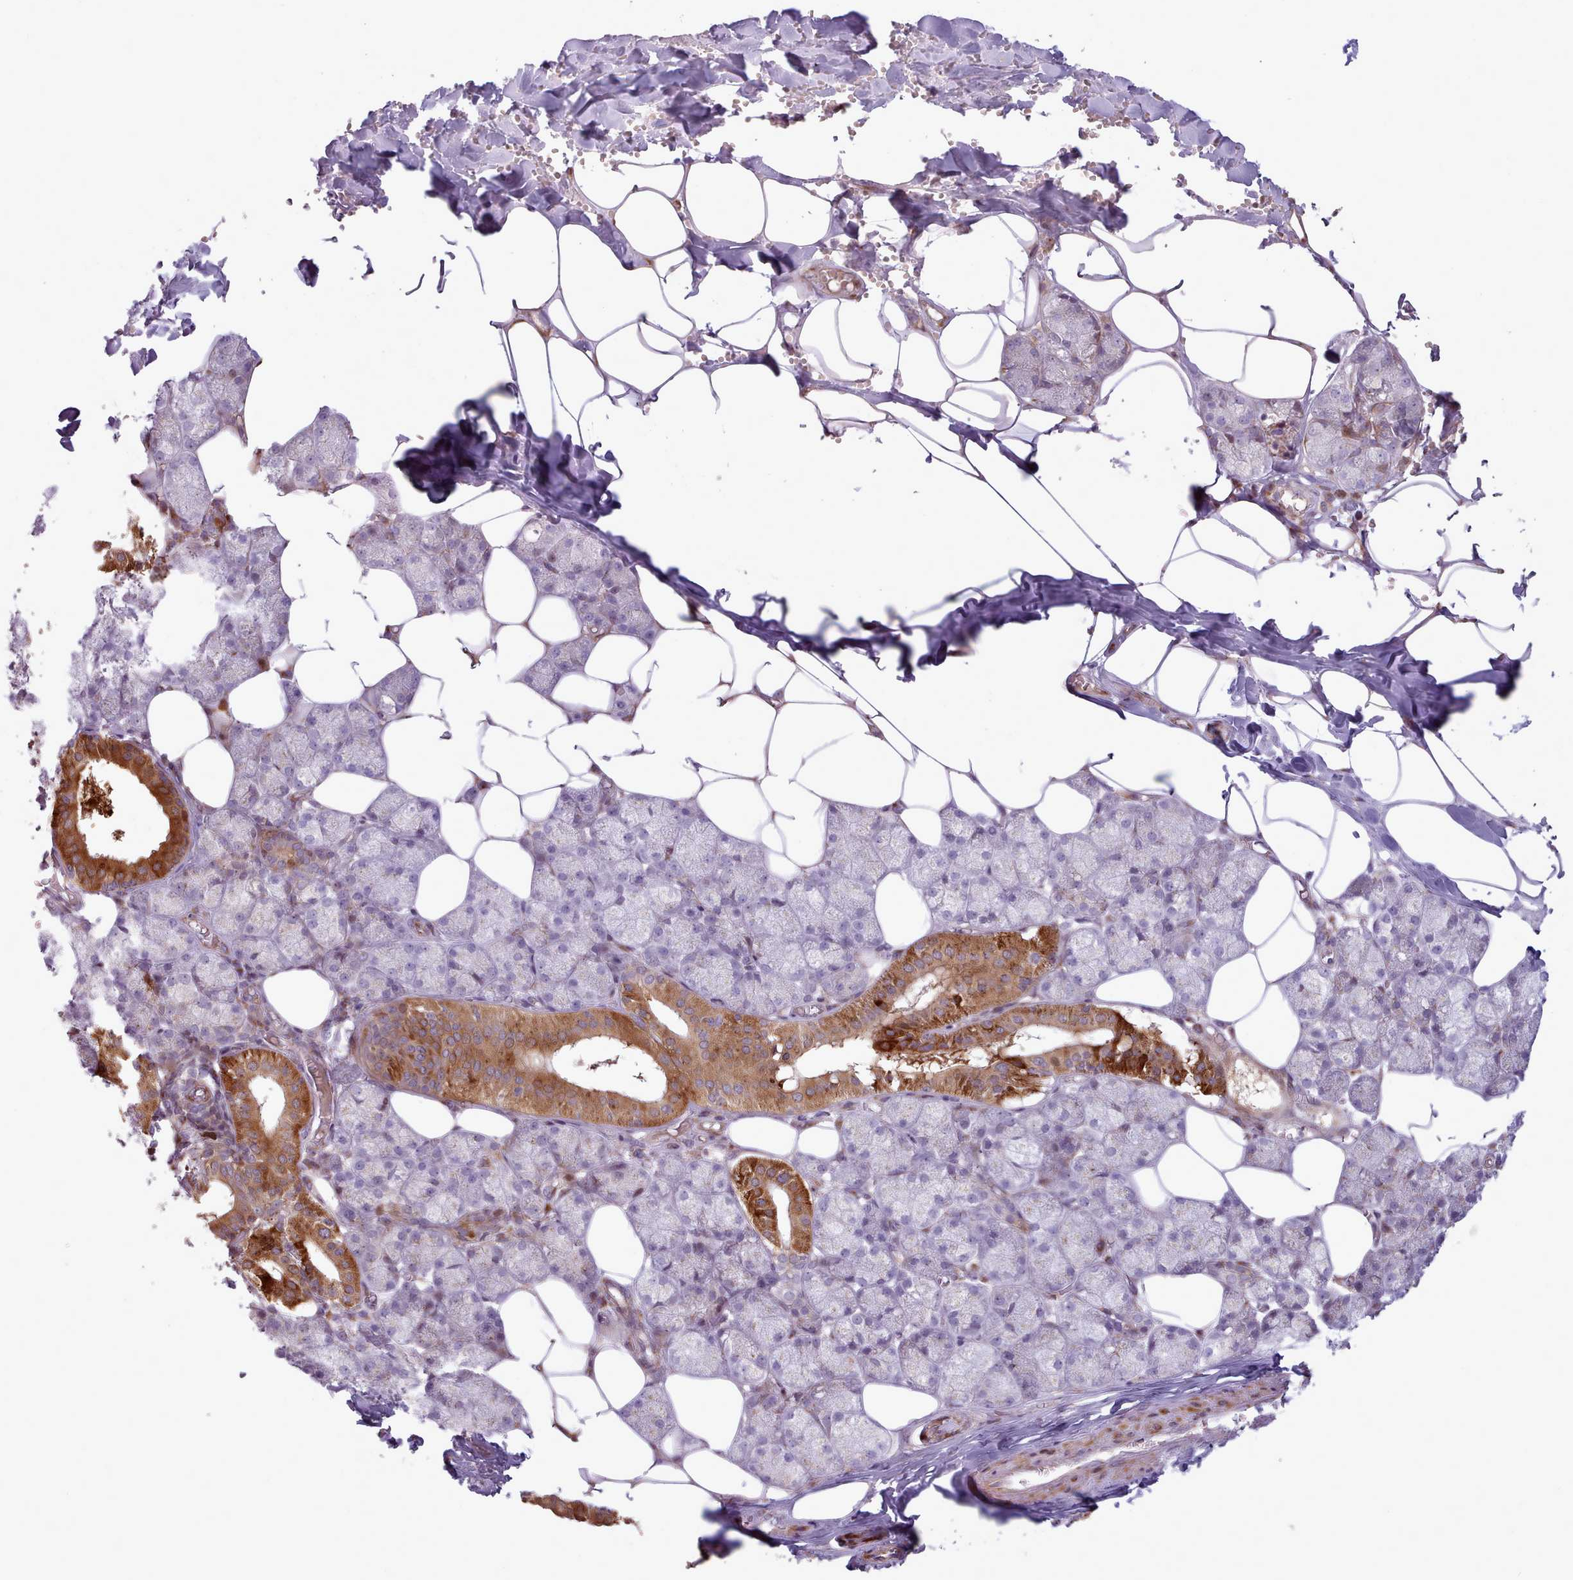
{"staining": {"intensity": "strong", "quantity": "<25%", "location": "cytoplasmic/membranous"}, "tissue": "salivary gland", "cell_type": "Glandular cells", "image_type": "normal", "snomed": [{"axis": "morphology", "description": "Normal tissue, NOS"}, {"axis": "topography", "description": "Salivary gland"}], "caption": "High-magnification brightfield microscopy of benign salivary gland stained with DAB (brown) and counterstained with hematoxylin (blue). glandular cells exhibit strong cytoplasmic/membranous positivity is present in approximately<25% of cells.", "gene": "PPP3R1", "patient": {"sex": "male", "age": 62}}